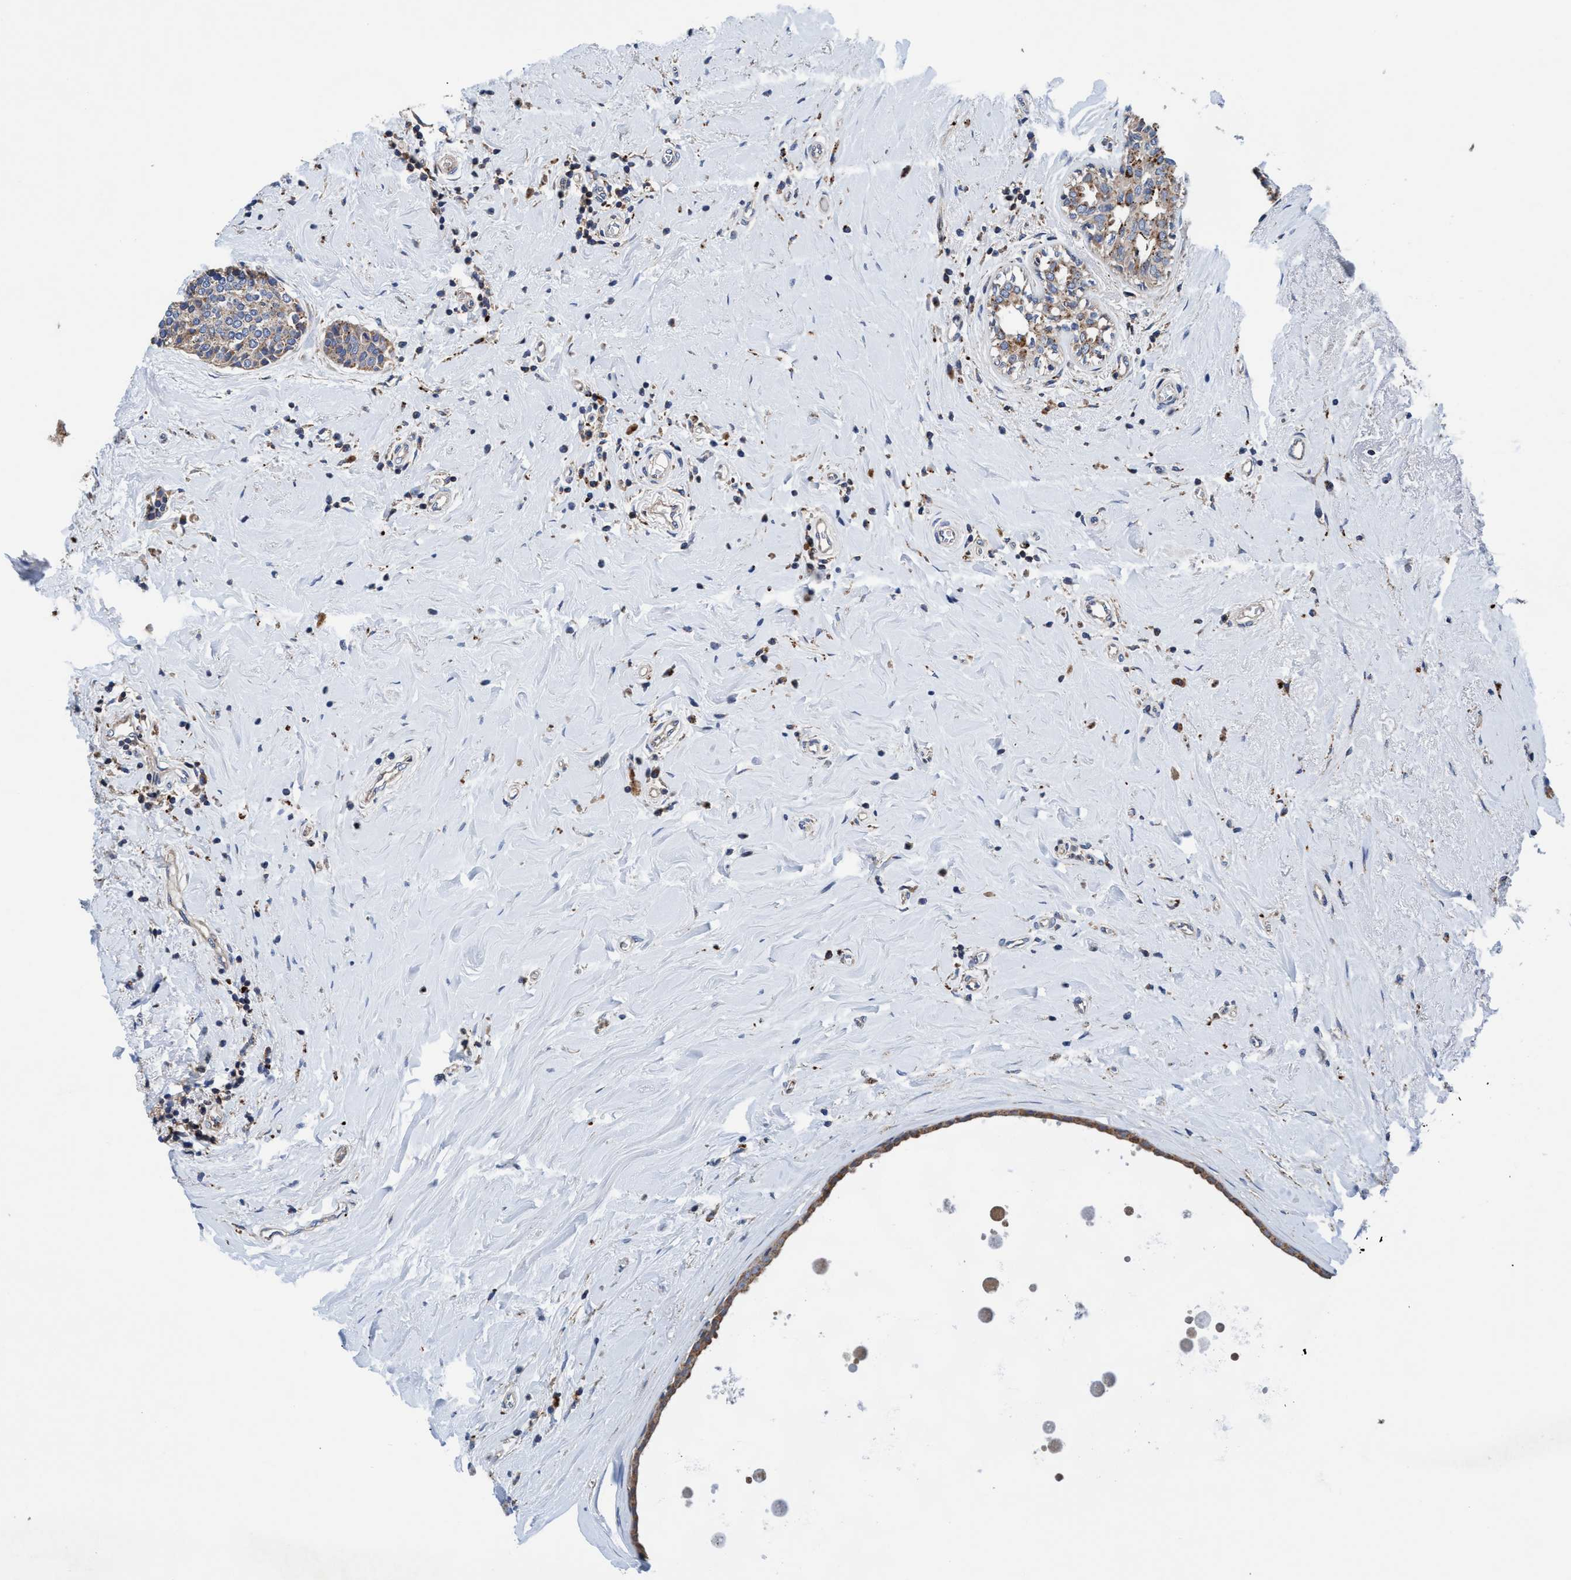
{"staining": {"intensity": "moderate", "quantity": ">75%", "location": "cytoplasmic/membranous"}, "tissue": "breast cancer", "cell_type": "Tumor cells", "image_type": "cancer", "snomed": [{"axis": "morphology", "description": "Duct carcinoma"}, {"axis": "topography", "description": "Breast"}], "caption": "The histopathology image shows staining of breast invasive ductal carcinoma, revealing moderate cytoplasmic/membranous protein positivity (brown color) within tumor cells.", "gene": "ENDOG", "patient": {"sex": "female", "age": 55}}